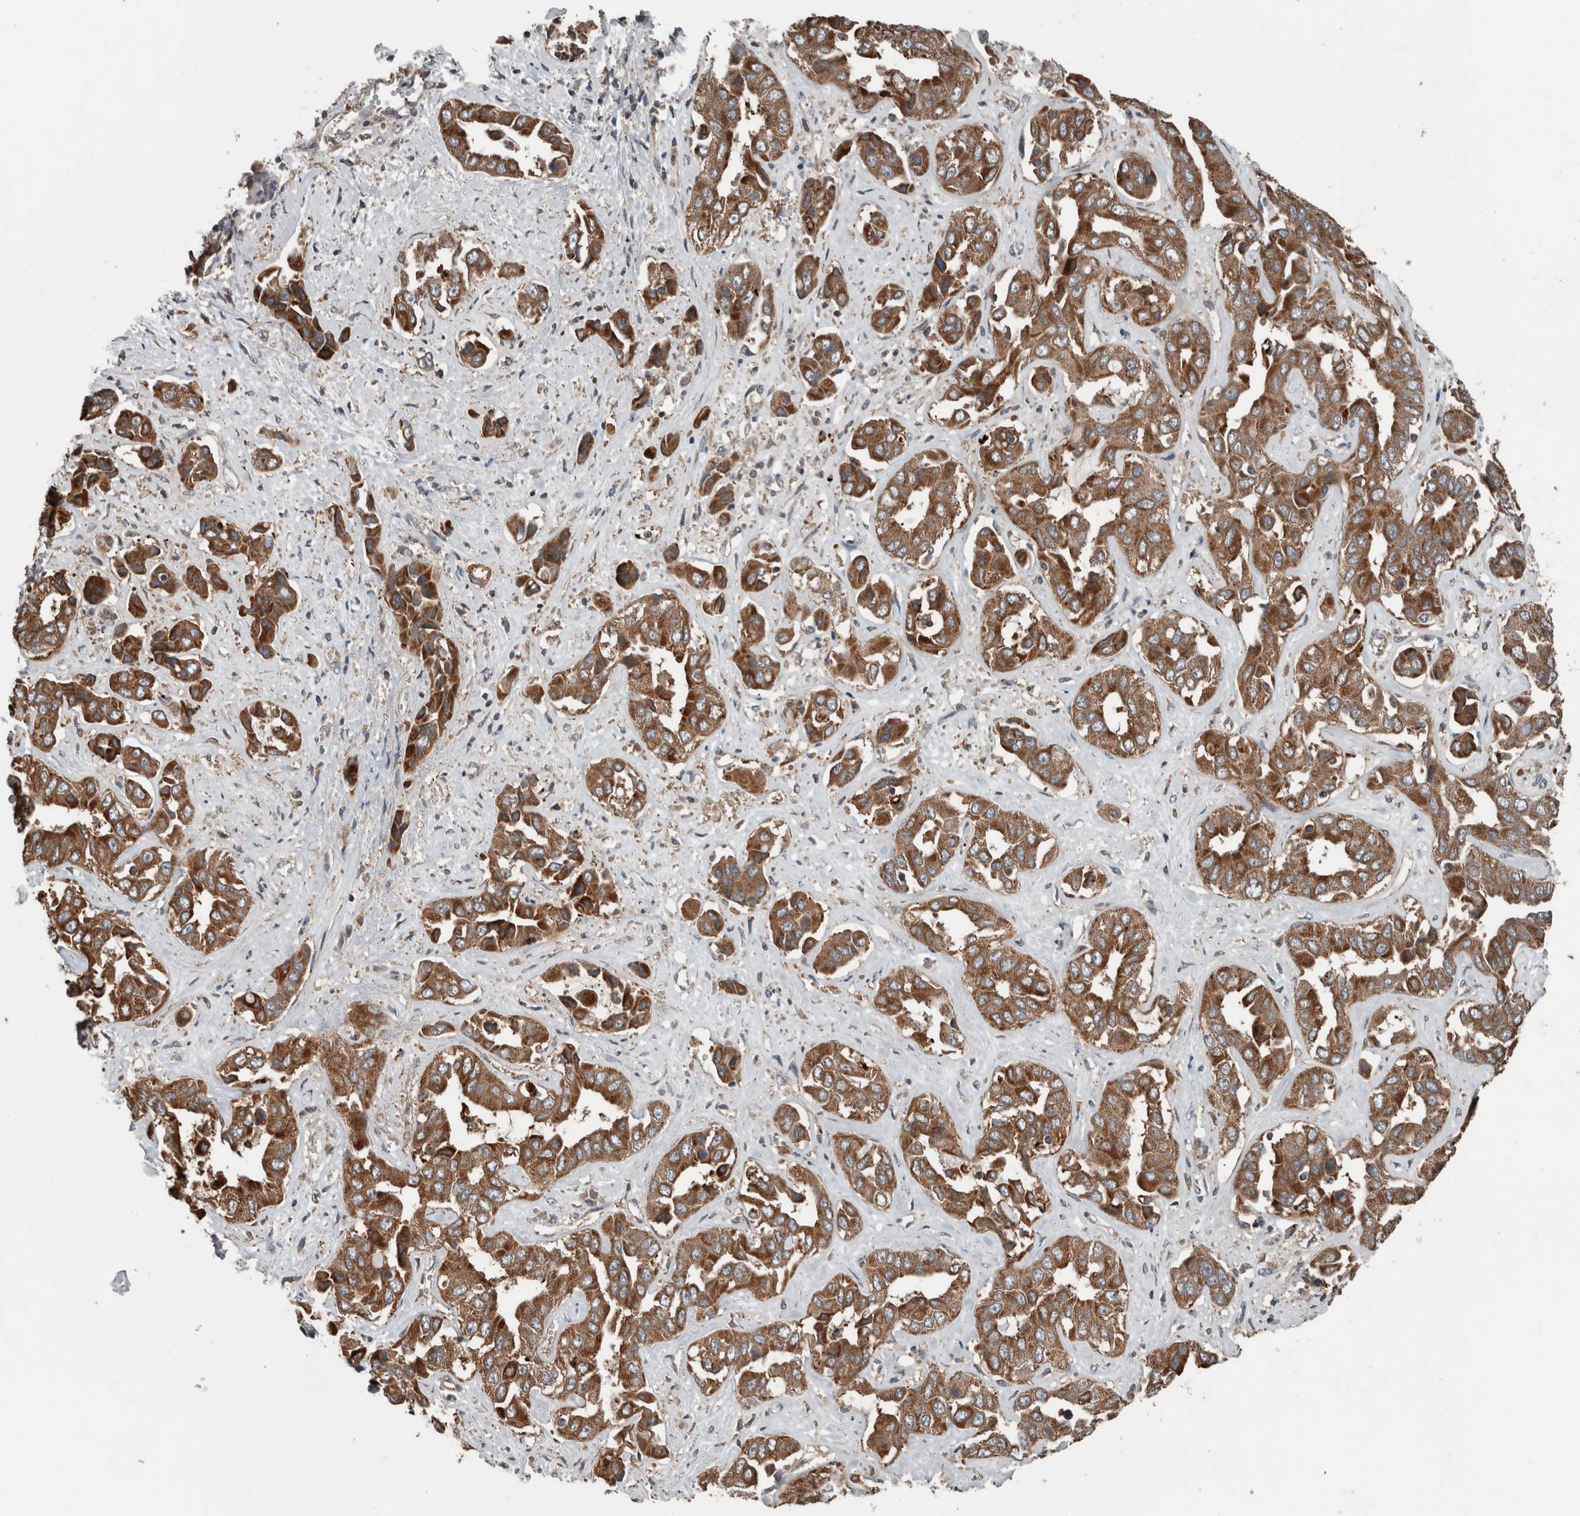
{"staining": {"intensity": "strong", "quantity": ">75%", "location": "cytoplasmic/membranous"}, "tissue": "liver cancer", "cell_type": "Tumor cells", "image_type": "cancer", "snomed": [{"axis": "morphology", "description": "Cholangiocarcinoma"}, {"axis": "topography", "description": "Liver"}], "caption": "Immunohistochemistry micrograph of human liver cancer (cholangiocarcinoma) stained for a protein (brown), which reveals high levels of strong cytoplasmic/membranous expression in about >75% of tumor cells.", "gene": "RIOK3", "patient": {"sex": "female", "age": 52}}